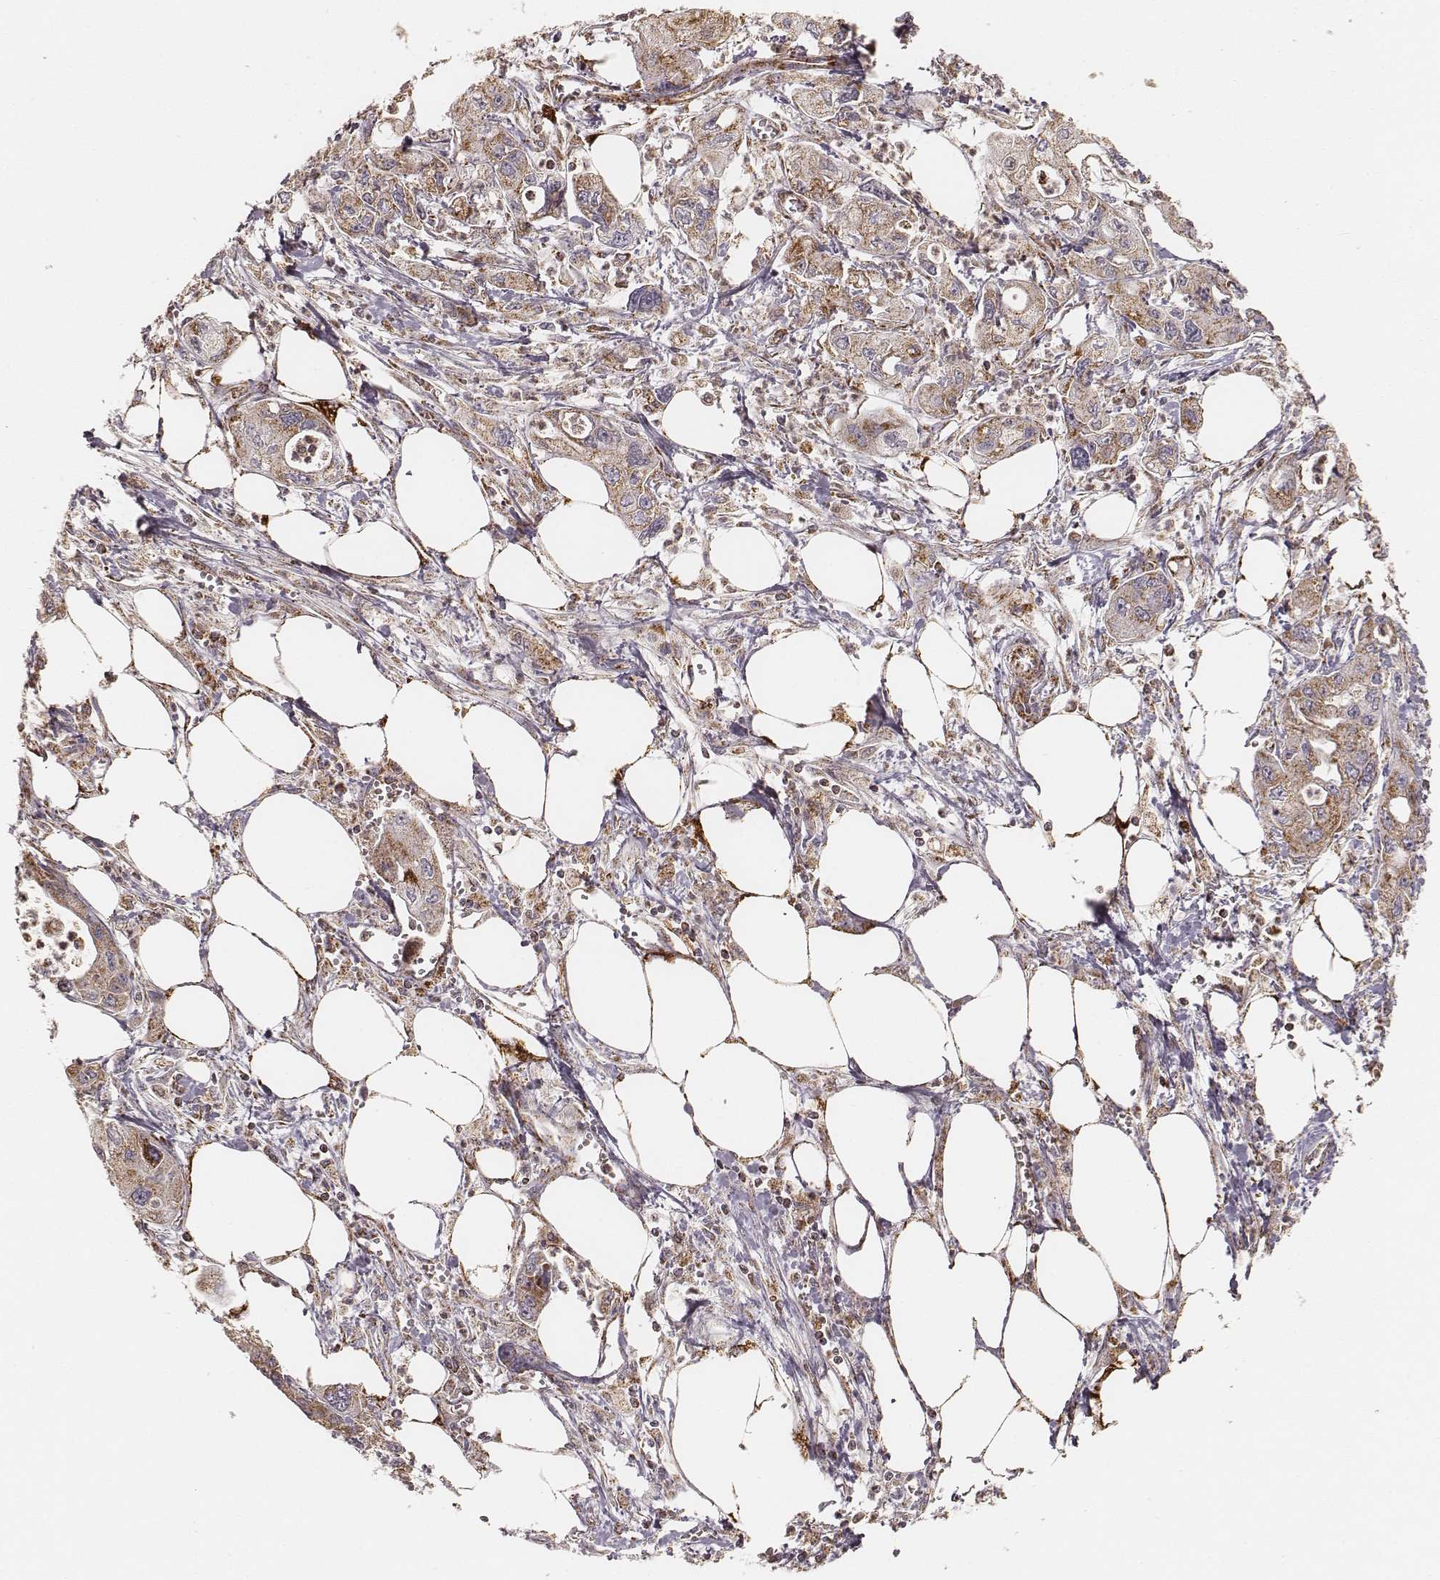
{"staining": {"intensity": "moderate", "quantity": ">75%", "location": "cytoplasmic/membranous"}, "tissue": "pancreatic cancer", "cell_type": "Tumor cells", "image_type": "cancer", "snomed": [{"axis": "morphology", "description": "Adenocarcinoma, NOS"}, {"axis": "topography", "description": "Pancreas"}], "caption": "Immunohistochemical staining of human pancreatic cancer (adenocarcinoma) demonstrates medium levels of moderate cytoplasmic/membranous protein expression in approximately >75% of tumor cells. The staining was performed using DAB (3,3'-diaminobenzidine) to visualize the protein expression in brown, while the nuclei were stained in blue with hematoxylin (Magnification: 20x).", "gene": "CS", "patient": {"sex": "male", "age": 70}}